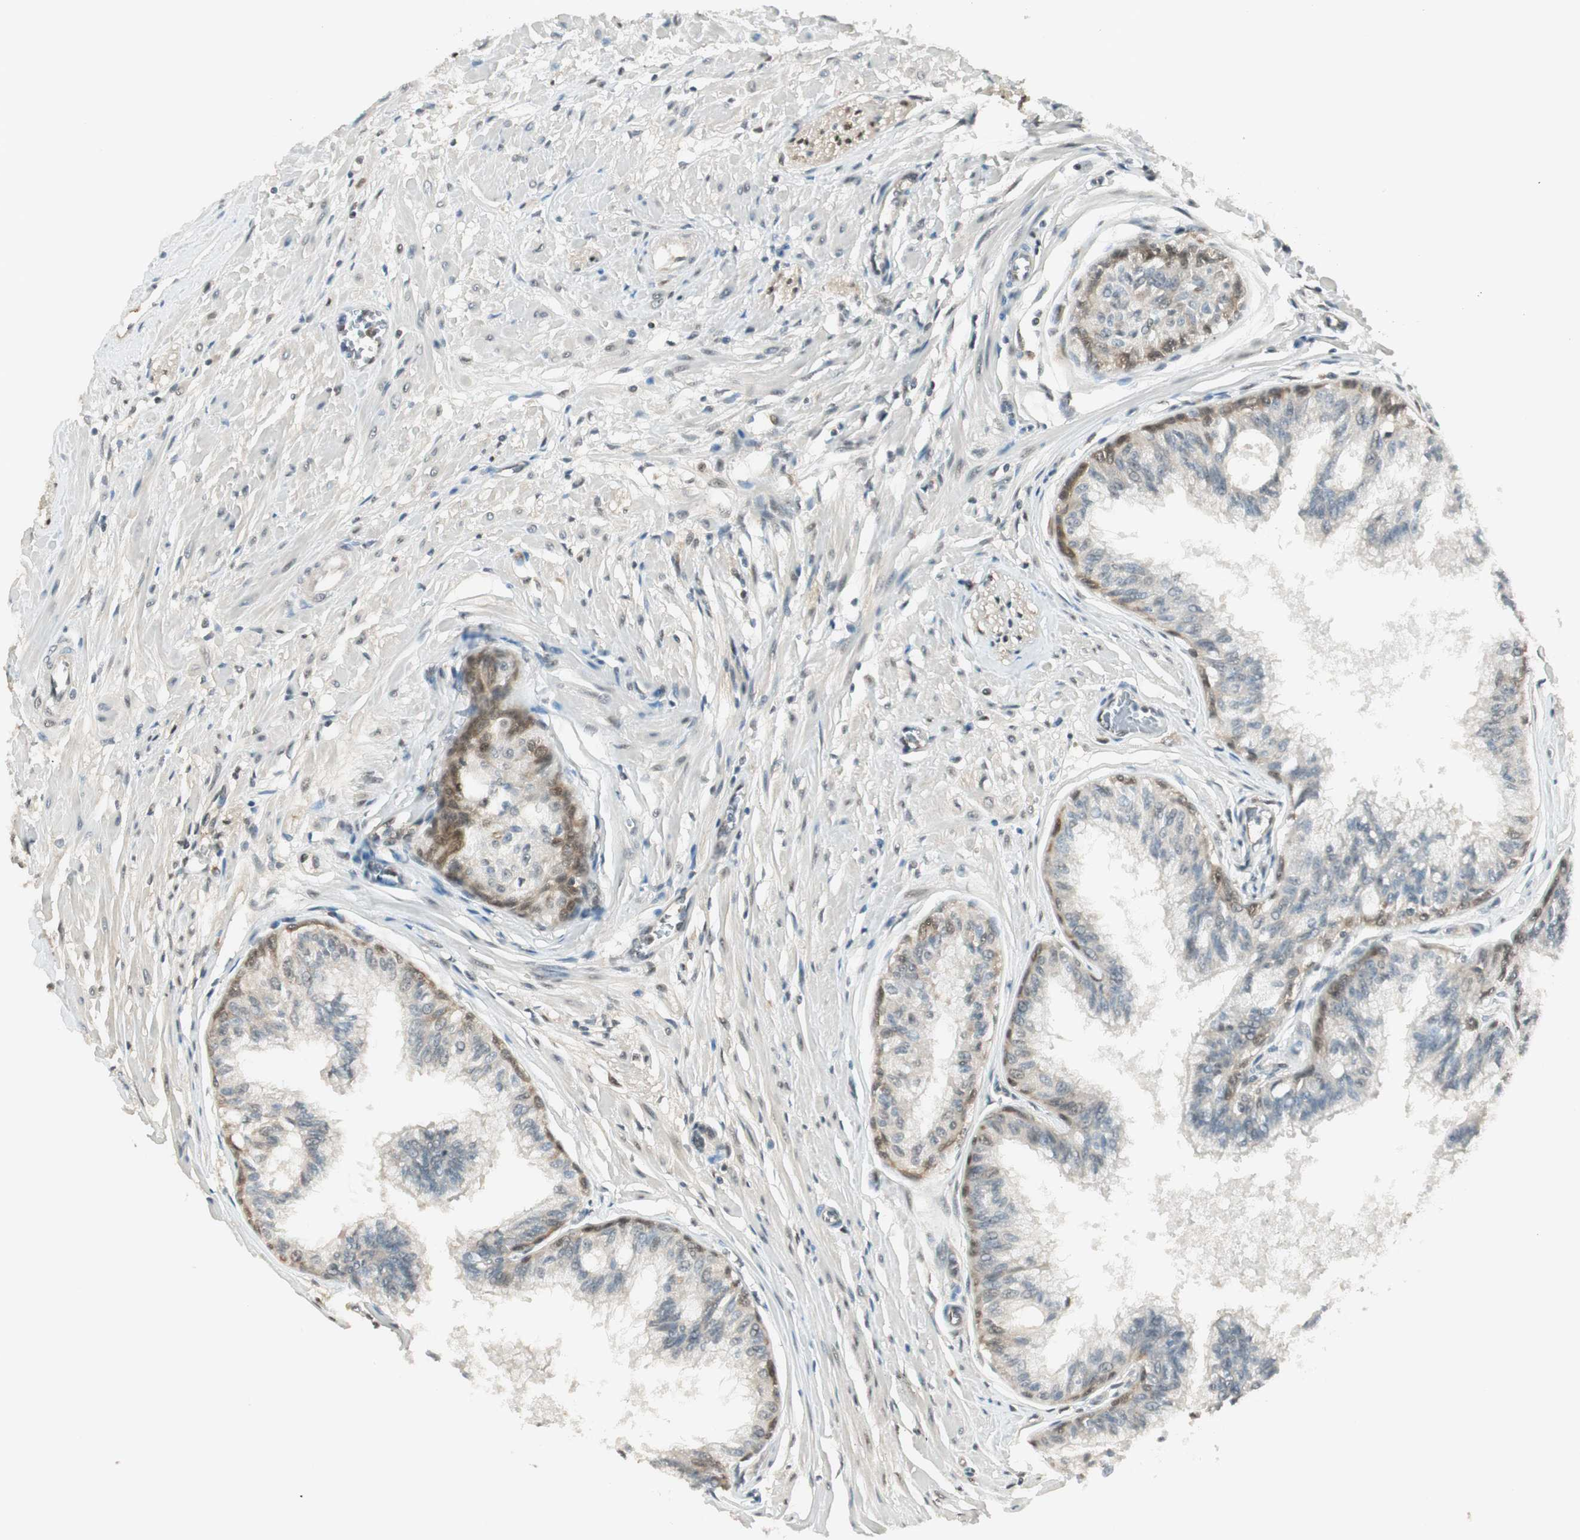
{"staining": {"intensity": "weak", "quantity": ">75%", "location": "cytoplasmic/membranous"}, "tissue": "prostate", "cell_type": "Glandular cells", "image_type": "normal", "snomed": [{"axis": "morphology", "description": "Normal tissue, NOS"}, {"axis": "topography", "description": "Prostate"}, {"axis": "topography", "description": "Seminal veicle"}], "caption": "Unremarkable prostate exhibits weak cytoplasmic/membranous staining in approximately >75% of glandular cells, visualized by immunohistochemistry. (DAB IHC with brightfield microscopy, high magnification).", "gene": "IPO5", "patient": {"sex": "male", "age": 60}}